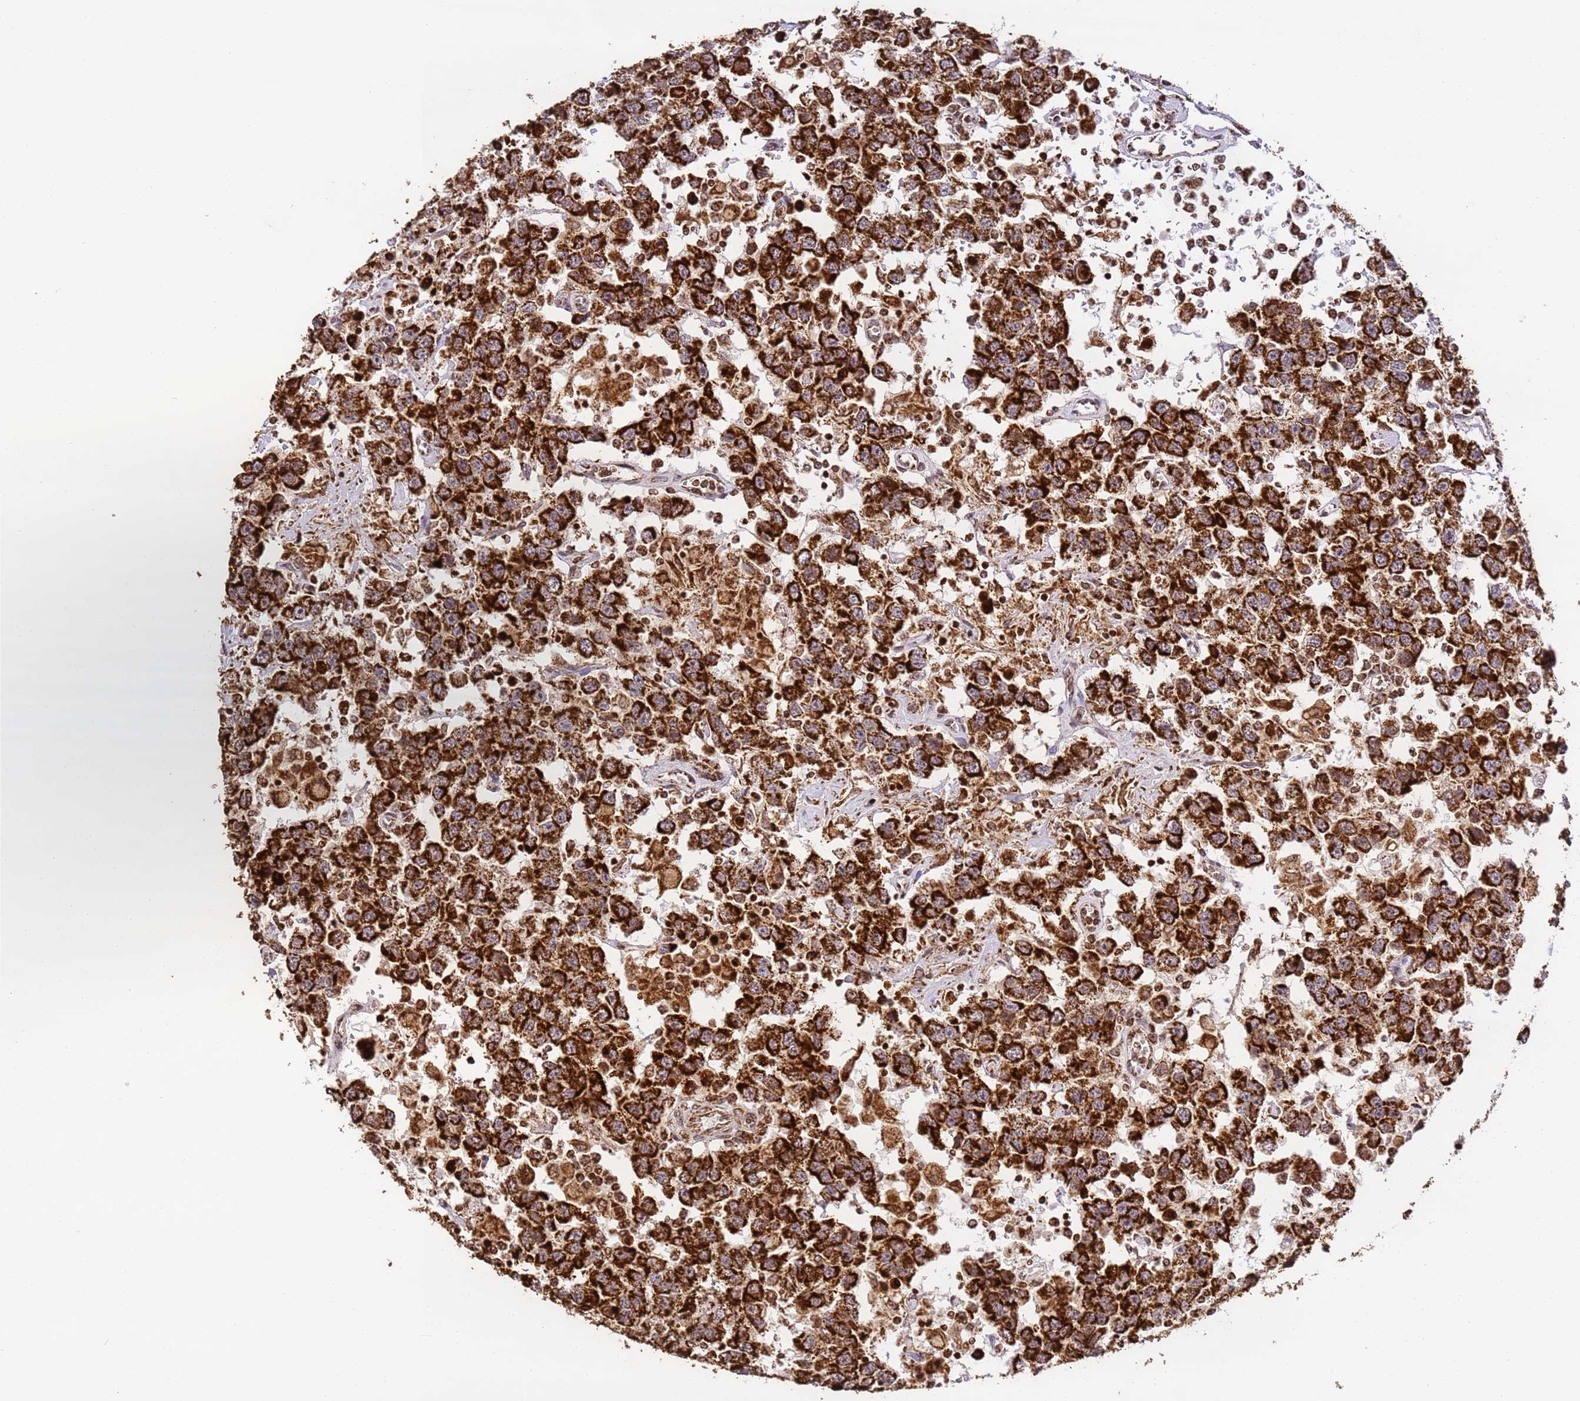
{"staining": {"intensity": "strong", "quantity": ">75%", "location": "cytoplasmic/membranous"}, "tissue": "testis cancer", "cell_type": "Tumor cells", "image_type": "cancer", "snomed": [{"axis": "morphology", "description": "Seminoma, NOS"}, {"axis": "topography", "description": "Testis"}], "caption": "An image of testis cancer stained for a protein displays strong cytoplasmic/membranous brown staining in tumor cells. The protein of interest is stained brown, and the nuclei are stained in blue (DAB (3,3'-diaminobenzidine) IHC with brightfield microscopy, high magnification).", "gene": "HSPE1", "patient": {"sex": "male", "age": 41}}